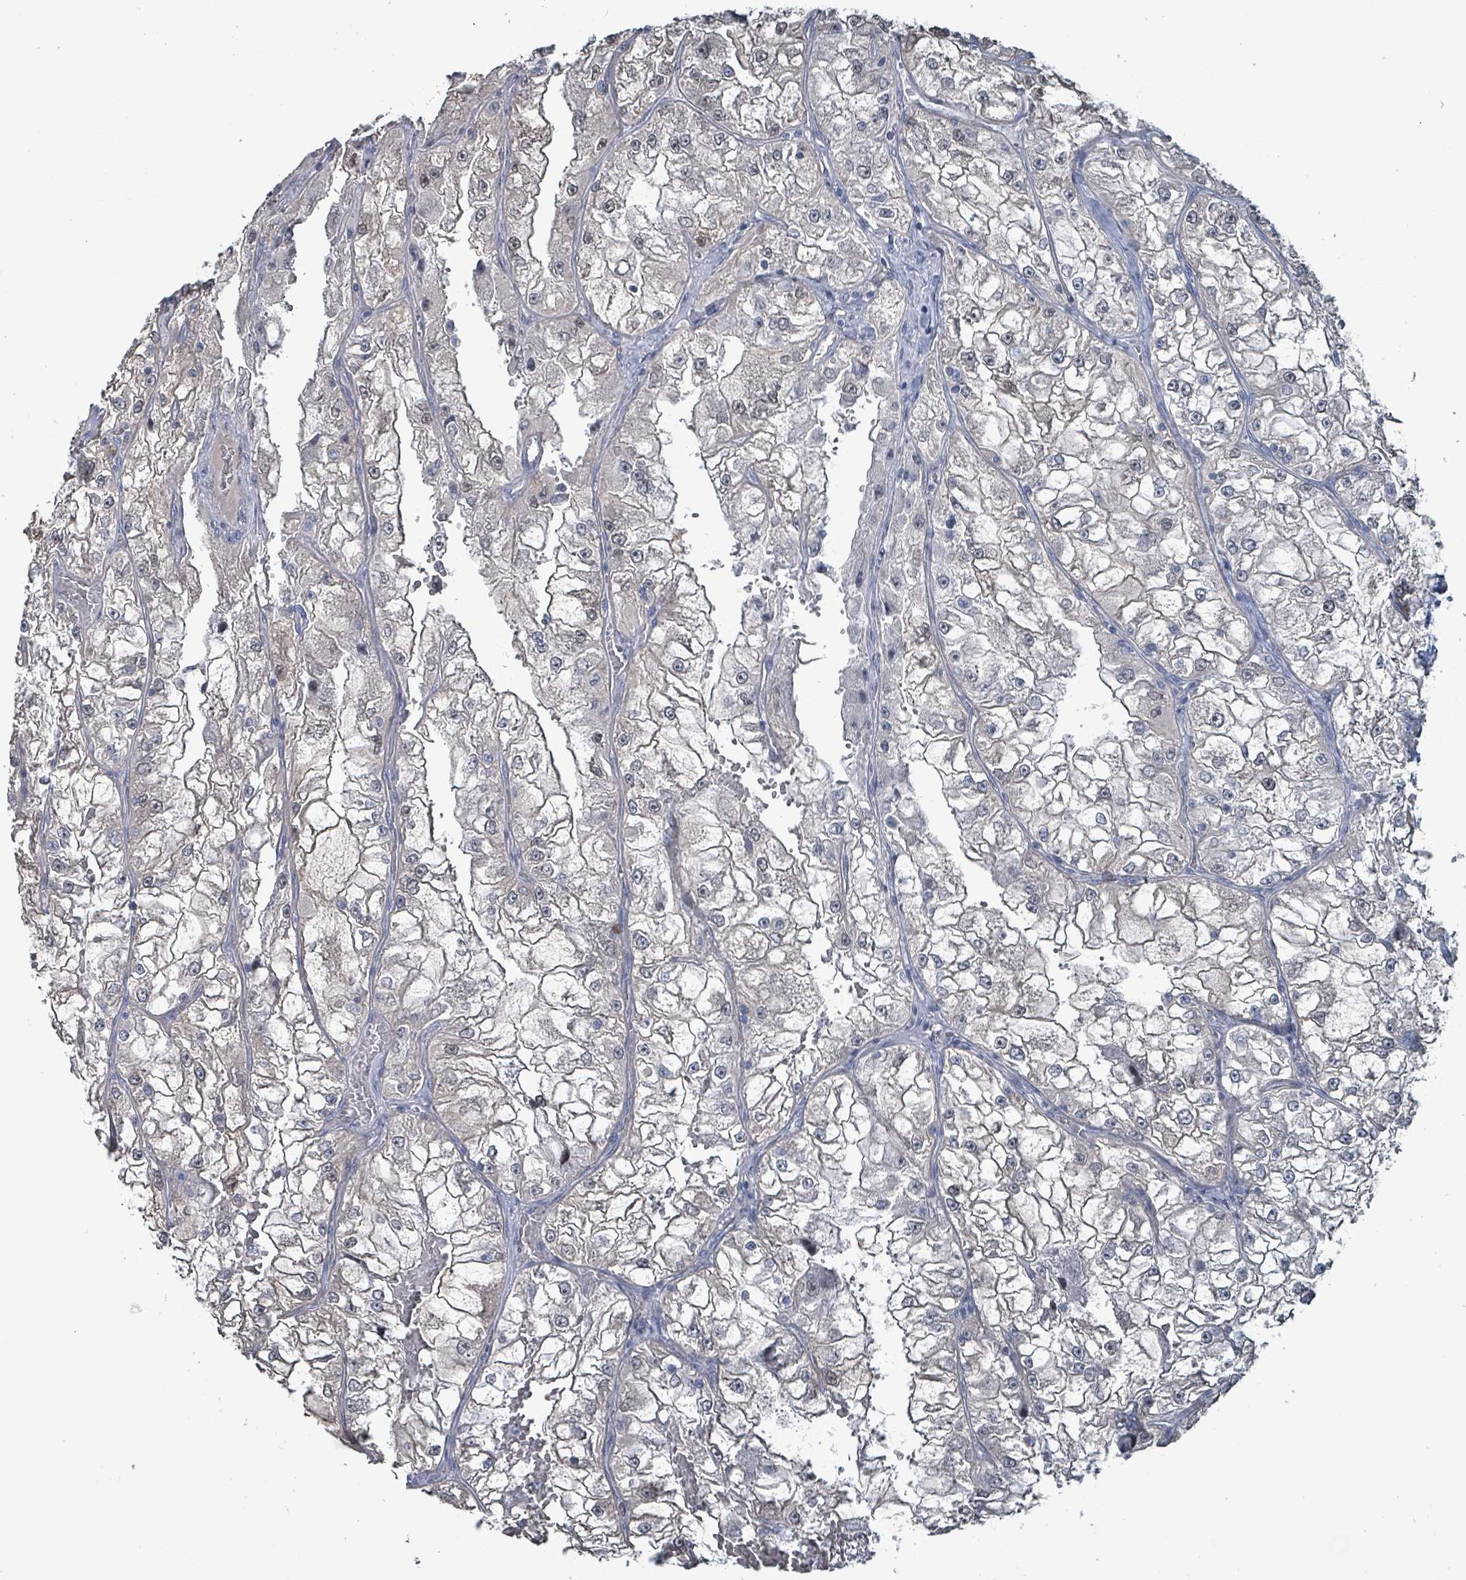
{"staining": {"intensity": "negative", "quantity": "none", "location": "none"}, "tissue": "renal cancer", "cell_type": "Tumor cells", "image_type": "cancer", "snomed": [{"axis": "morphology", "description": "Adenocarcinoma, NOS"}, {"axis": "topography", "description": "Kidney"}], "caption": "Immunohistochemistry photomicrograph of neoplastic tissue: human renal adenocarcinoma stained with DAB (3,3'-diaminobenzidine) displays no significant protein expression in tumor cells.", "gene": "BIVM", "patient": {"sex": "female", "age": 72}}